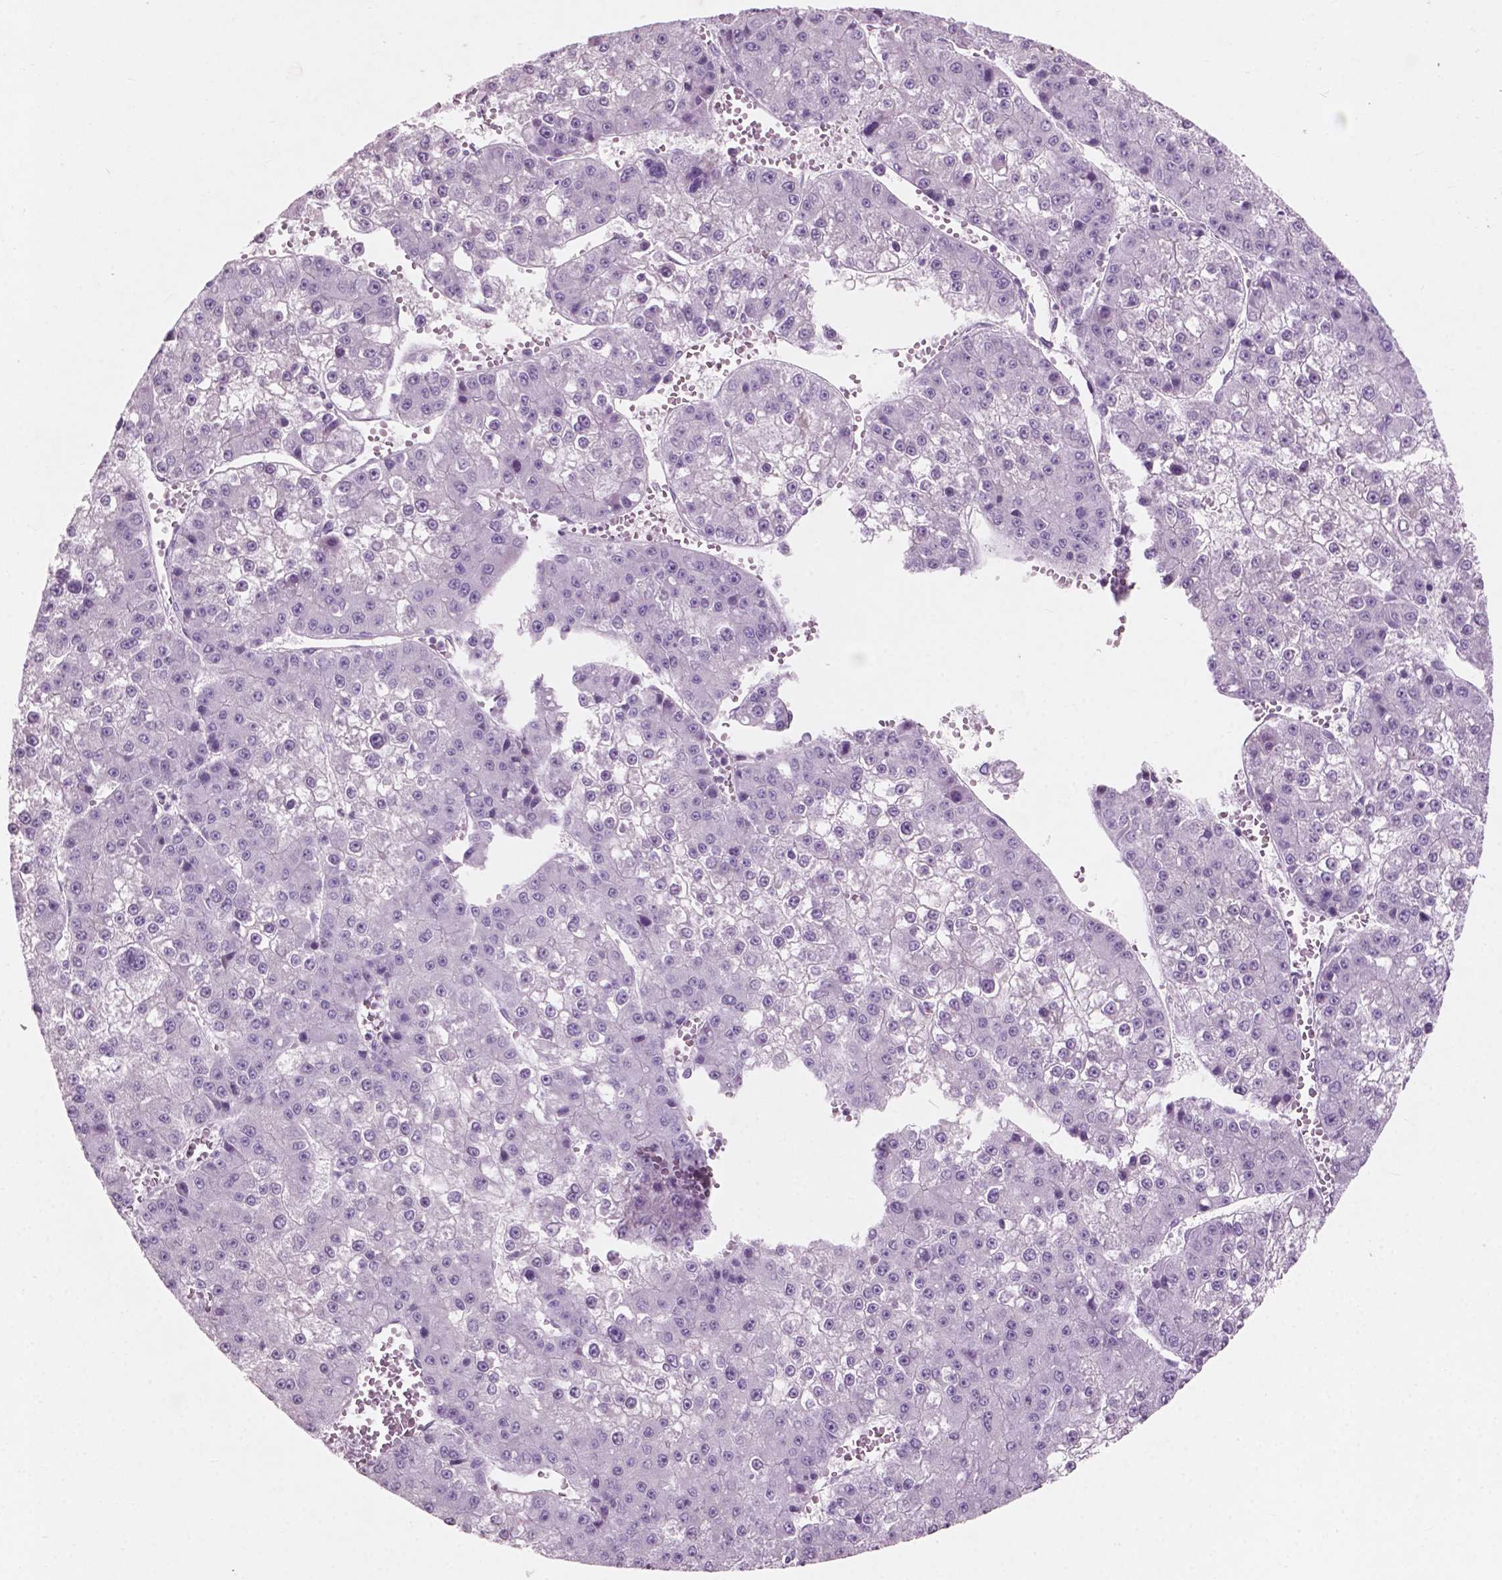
{"staining": {"intensity": "negative", "quantity": "none", "location": "none"}, "tissue": "liver cancer", "cell_type": "Tumor cells", "image_type": "cancer", "snomed": [{"axis": "morphology", "description": "Carcinoma, Hepatocellular, NOS"}, {"axis": "topography", "description": "Liver"}], "caption": "The image demonstrates no staining of tumor cells in liver cancer. Nuclei are stained in blue.", "gene": "AWAT1", "patient": {"sex": "female", "age": 73}}